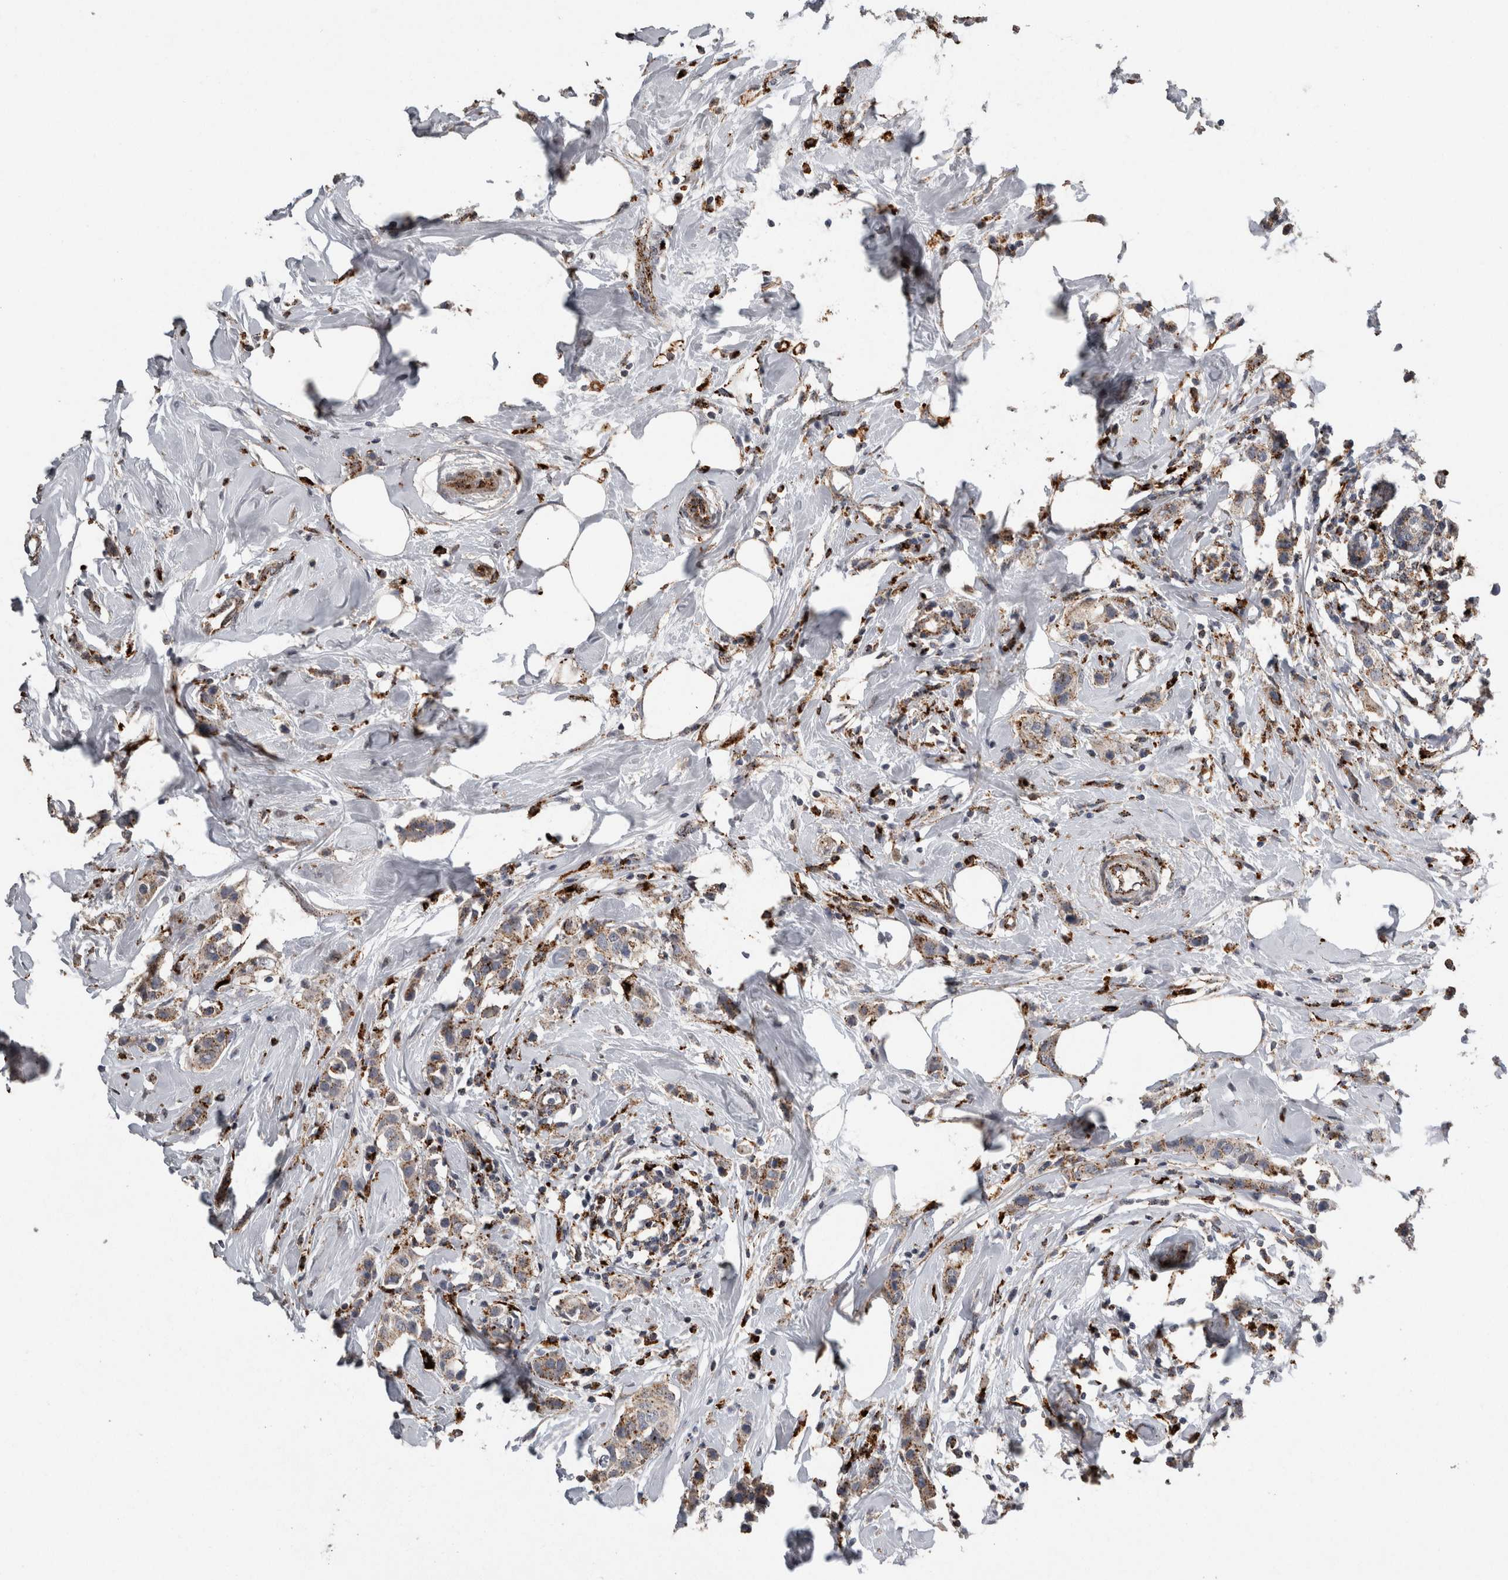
{"staining": {"intensity": "moderate", "quantity": ">75%", "location": "cytoplasmic/membranous"}, "tissue": "breast cancer", "cell_type": "Tumor cells", "image_type": "cancer", "snomed": [{"axis": "morphology", "description": "Normal tissue, NOS"}, {"axis": "morphology", "description": "Duct carcinoma"}, {"axis": "topography", "description": "Breast"}], "caption": "Immunohistochemistry (DAB (3,3'-diaminobenzidine)) staining of human invasive ductal carcinoma (breast) shows moderate cytoplasmic/membranous protein expression in about >75% of tumor cells. (DAB = brown stain, brightfield microscopy at high magnification).", "gene": "CTSZ", "patient": {"sex": "female", "age": 50}}